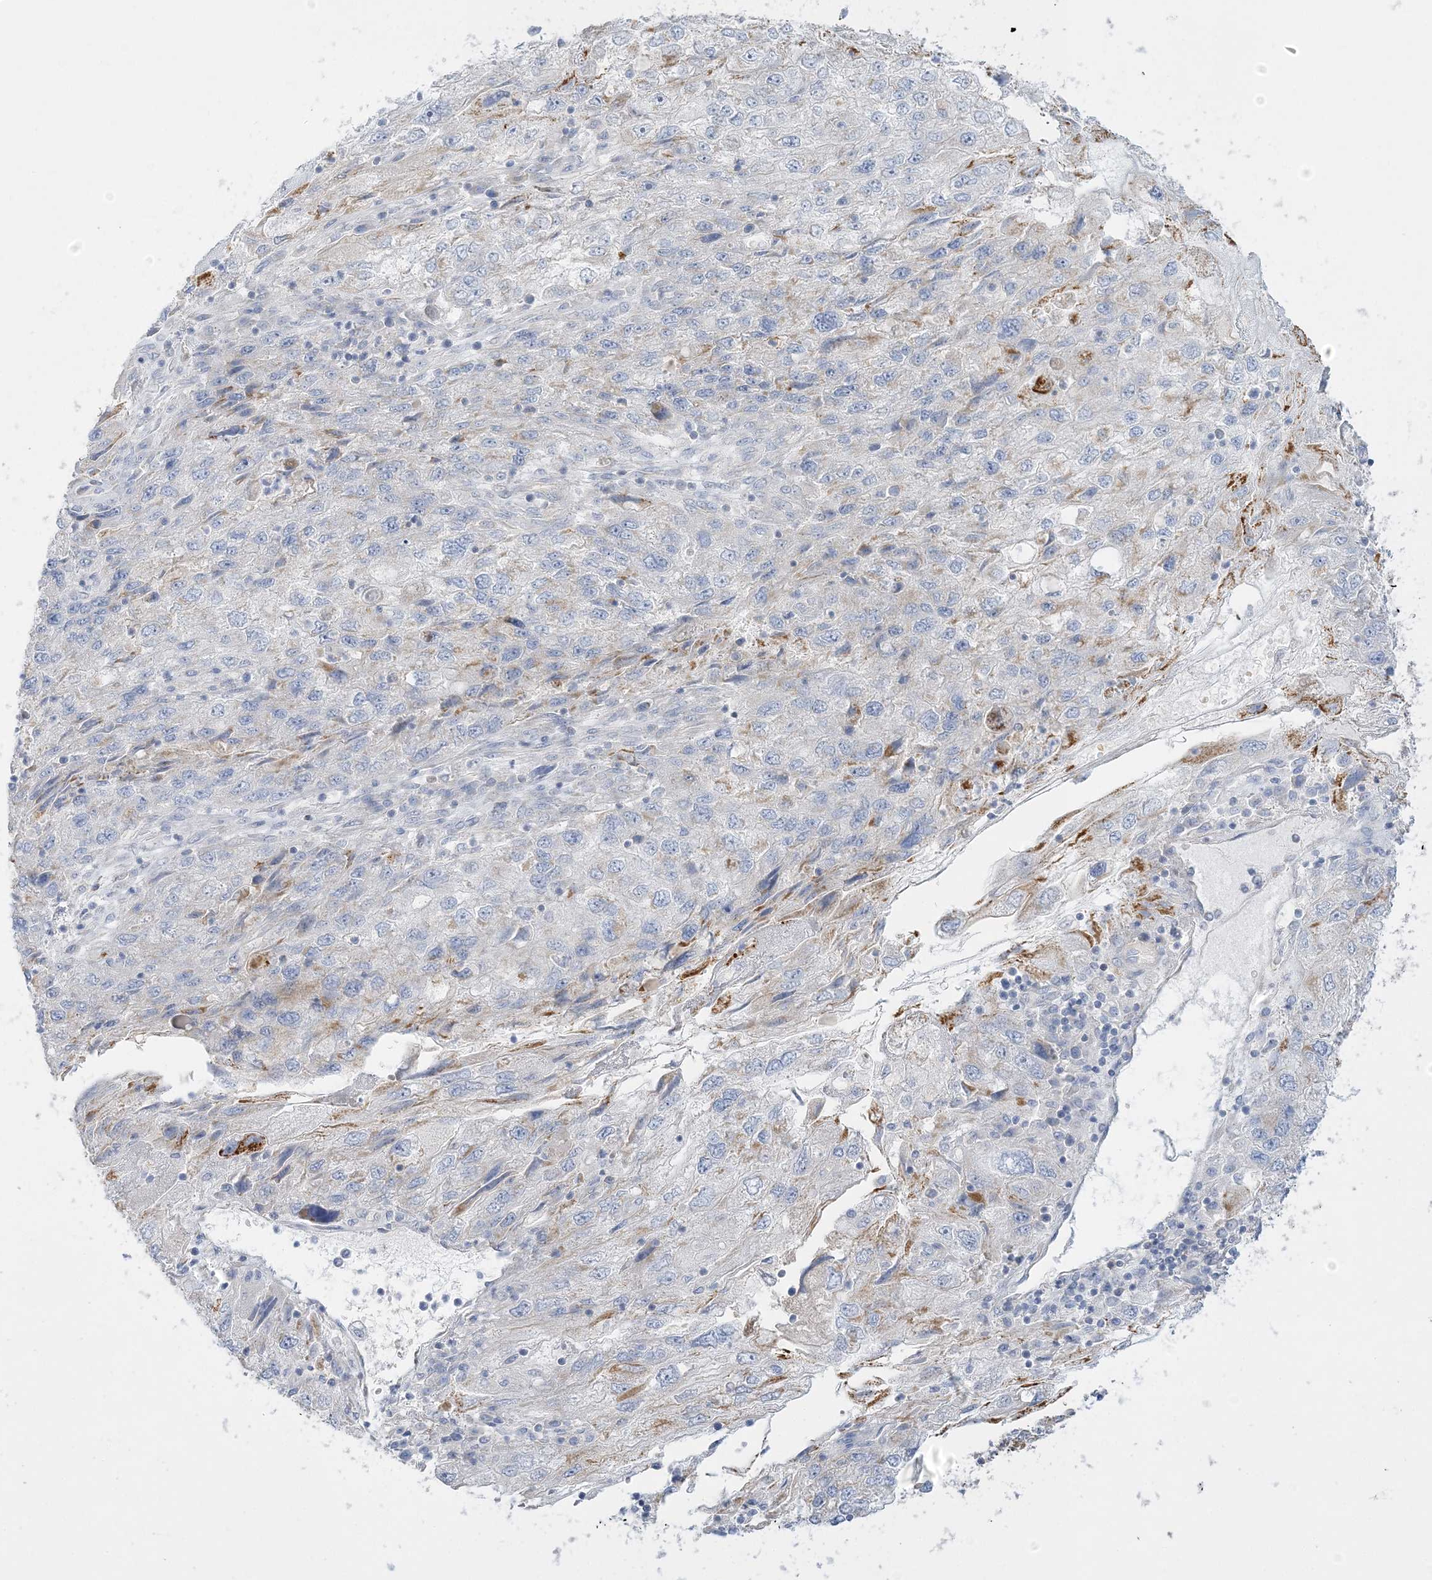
{"staining": {"intensity": "weak", "quantity": "<25%", "location": "cytoplasmic/membranous"}, "tissue": "endometrial cancer", "cell_type": "Tumor cells", "image_type": "cancer", "snomed": [{"axis": "morphology", "description": "Adenocarcinoma, NOS"}, {"axis": "topography", "description": "Endometrium"}], "caption": "Immunohistochemistry (IHC) histopathology image of human endometrial adenocarcinoma stained for a protein (brown), which shows no expression in tumor cells.", "gene": "TBC1D14", "patient": {"sex": "female", "age": 49}}